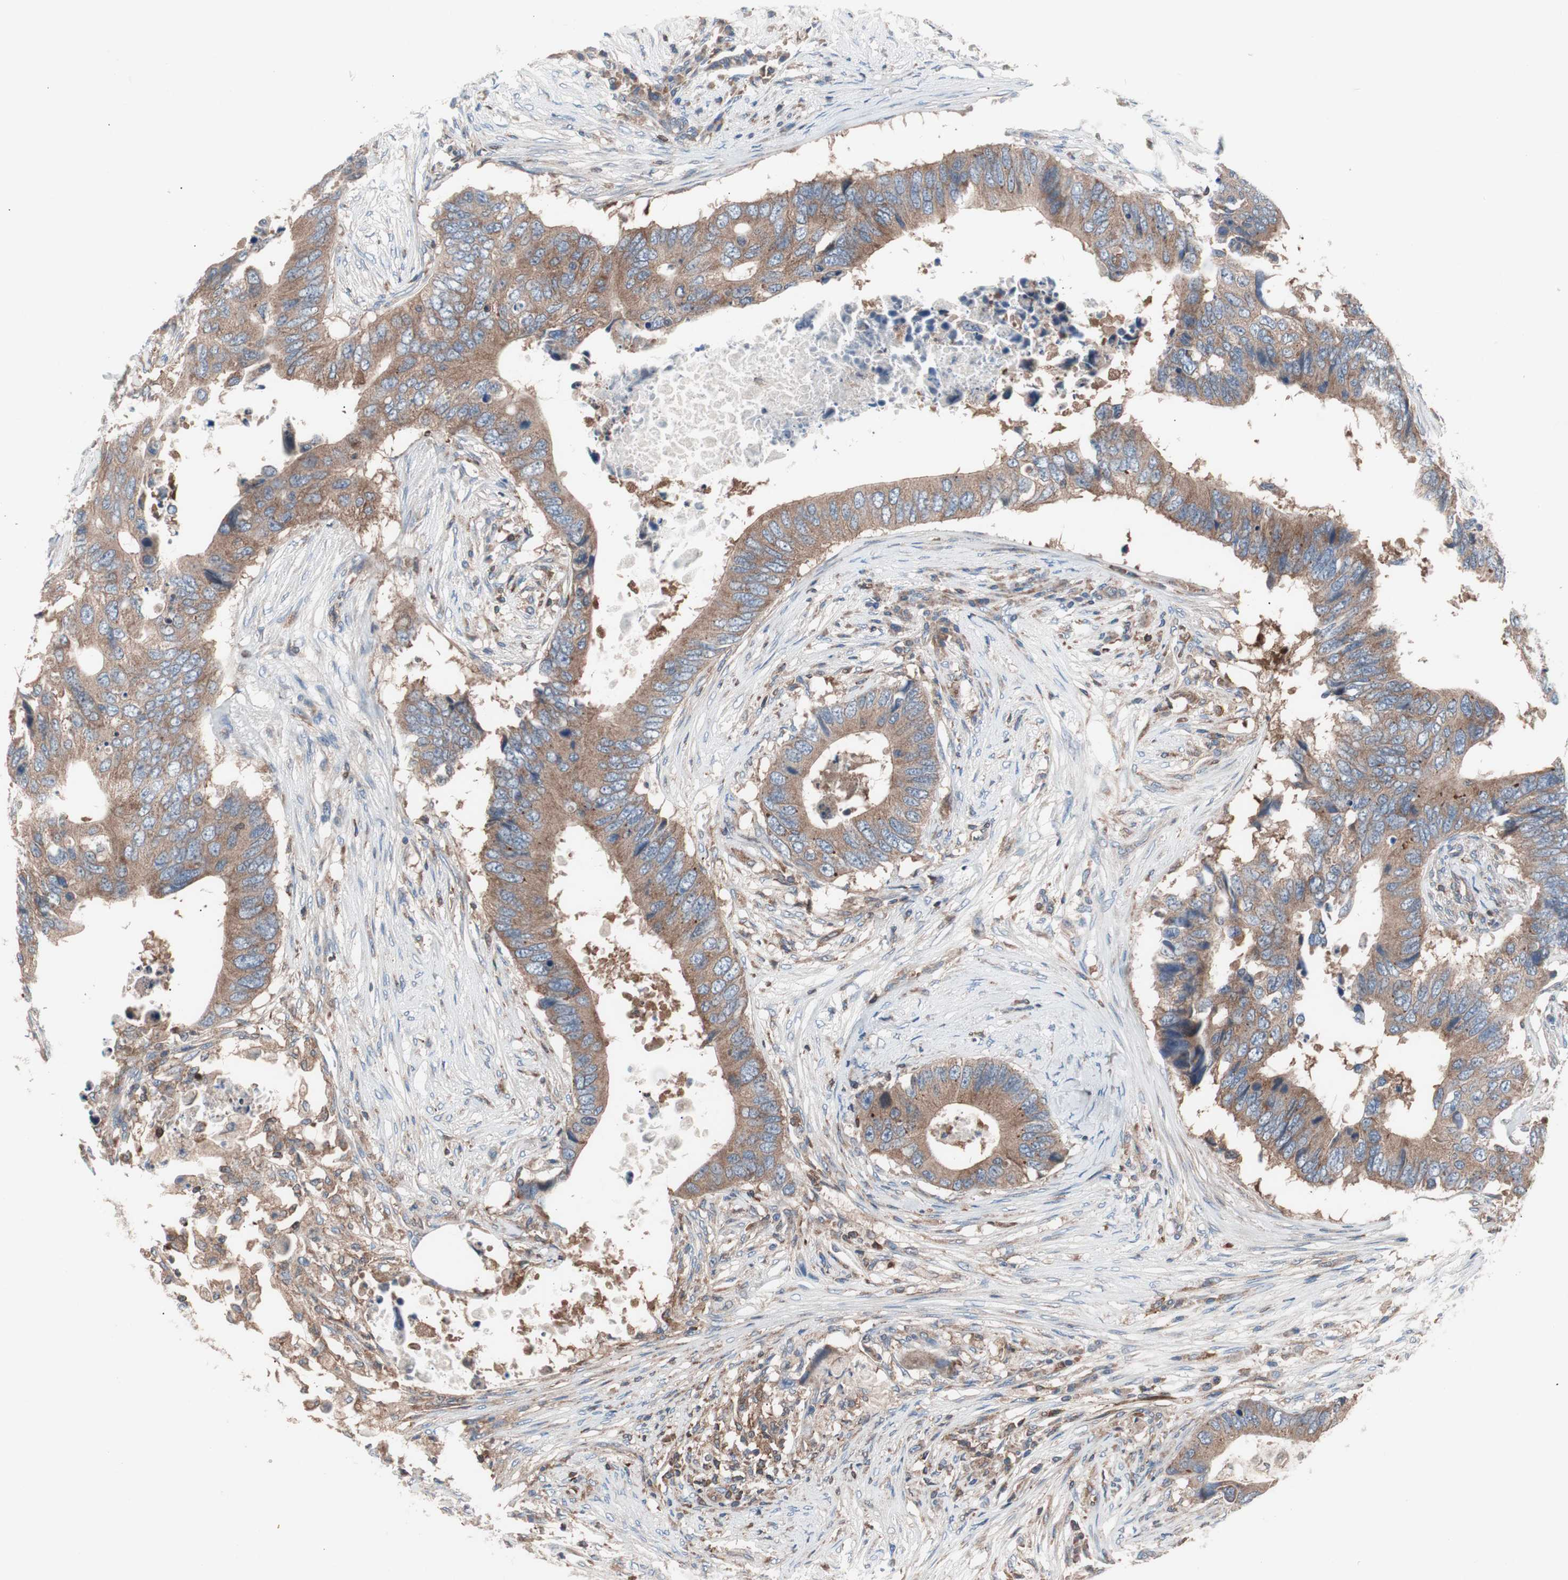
{"staining": {"intensity": "moderate", "quantity": ">75%", "location": "cytoplasmic/membranous"}, "tissue": "colorectal cancer", "cell_type": "Tumor cells", "image_type": "cancer", "snomed": [{"axis": "morphology", "description": "Adenocarcinoma, NOS"}, {"axis": "topography", "description": "Colon"}], "caption": "An immunohistochemistry (IHC) photomicrograph of neoplastic tissue is shown. Protein staining in brown shows moderate cytoplasmic/membranous positivity in adenocarcinoma (colorectal) within tumor cells. Nuclei are stained in blue.", "gene": "PIK3R1", "patient": {"sex": "male", "age": 71}}